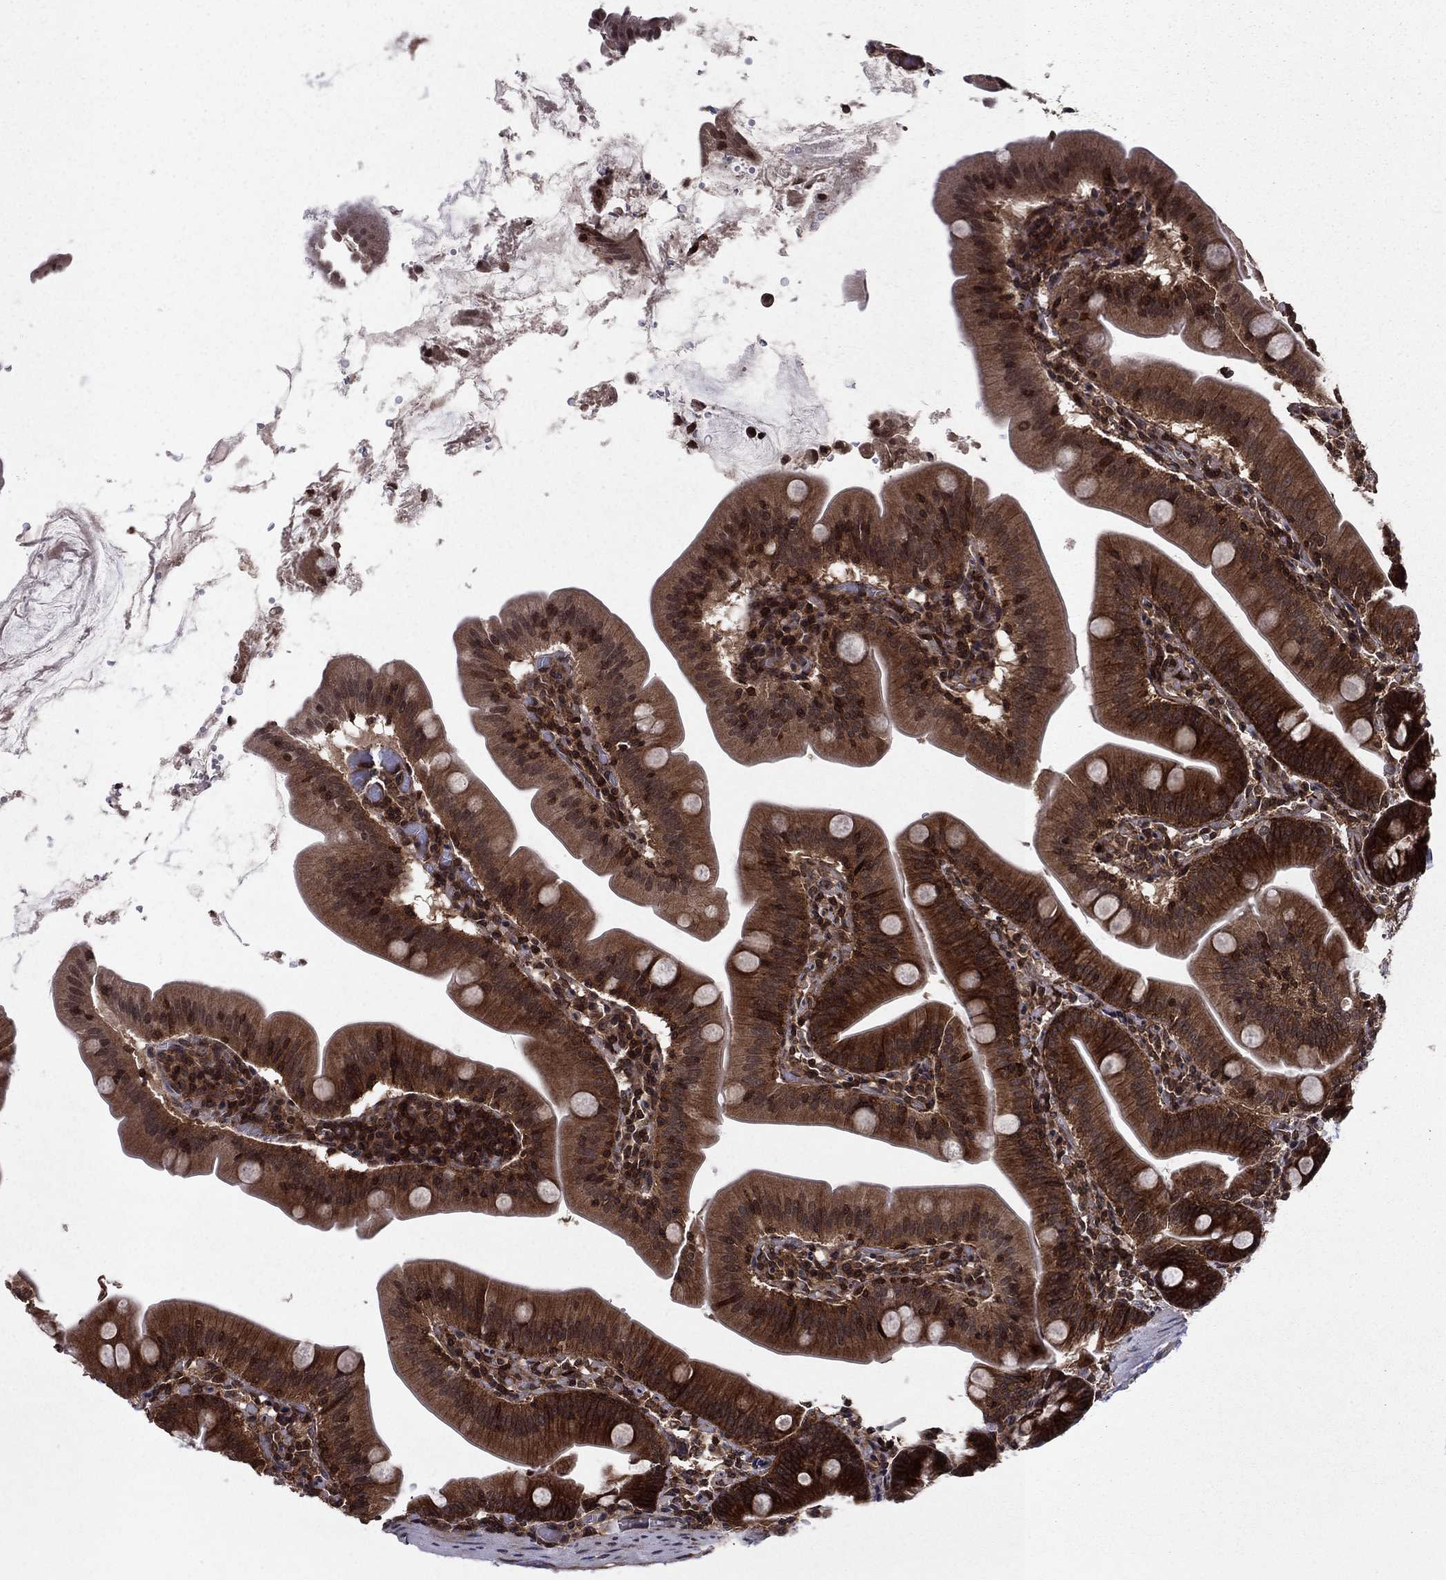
{"staining": {"intensity": "strong", "quantity": ">75%", "location": "cytoplasmic/membranous"}, "tissue": "small intestine", "cell_type": "Glandular cells", "image_type": "normal", "snomed": [{"axis": "morphology", "description": "Normal tissue, NOS"}, {"axis": "topography", "description": "Small intestine"}], "caption": "Immunohistochemical staining of normal human small intestine displays >75% levels of strong cytoplasmic/membranous protein staining in approximately >75% of glandular cells.", "gene": "SSX2IP", "patient": {"sex": "male", "age": 37}}